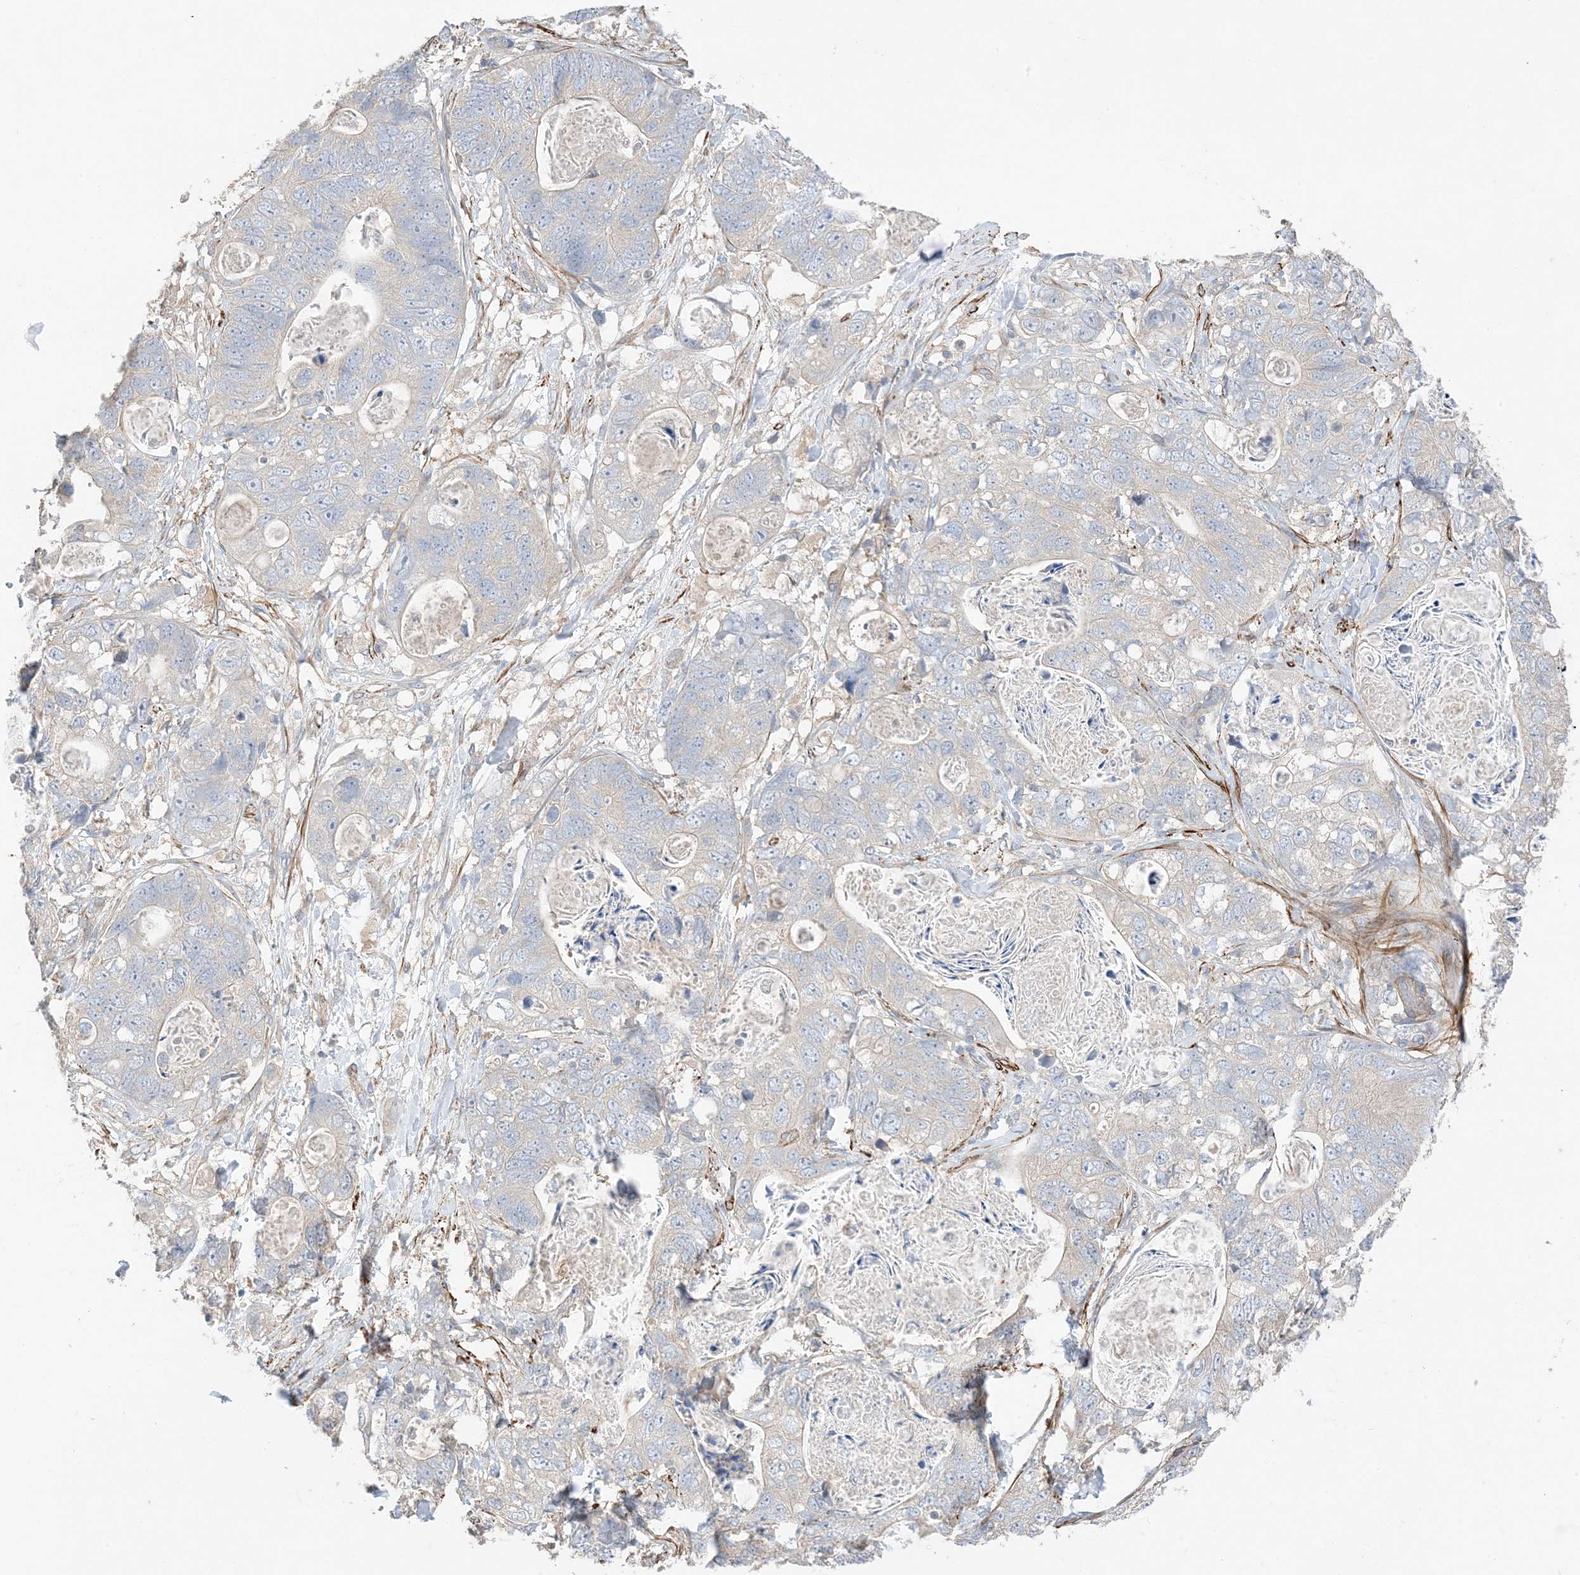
{"staining": {"intensity": "negative", "quantity": "none", "location": "none"}, "tissue": "stomach cancer", "cell_type": "Tumor cells", "image_type": "cancer", "snomed": [{"axis": "morphology", "description": "Normal tissue, NOS"}, {"axis": "morphology", "description": "Adenocarcinoma, NOS"}, {"axis": "topography", "description": "Stomach"}], "caption": "Stomach cancer (adenocarcinoma) stained for a protein using IHC exhibits no positivity tumor cells.", "gene": "KIFBP", "patient": {"sex": "female", "age": 89}}